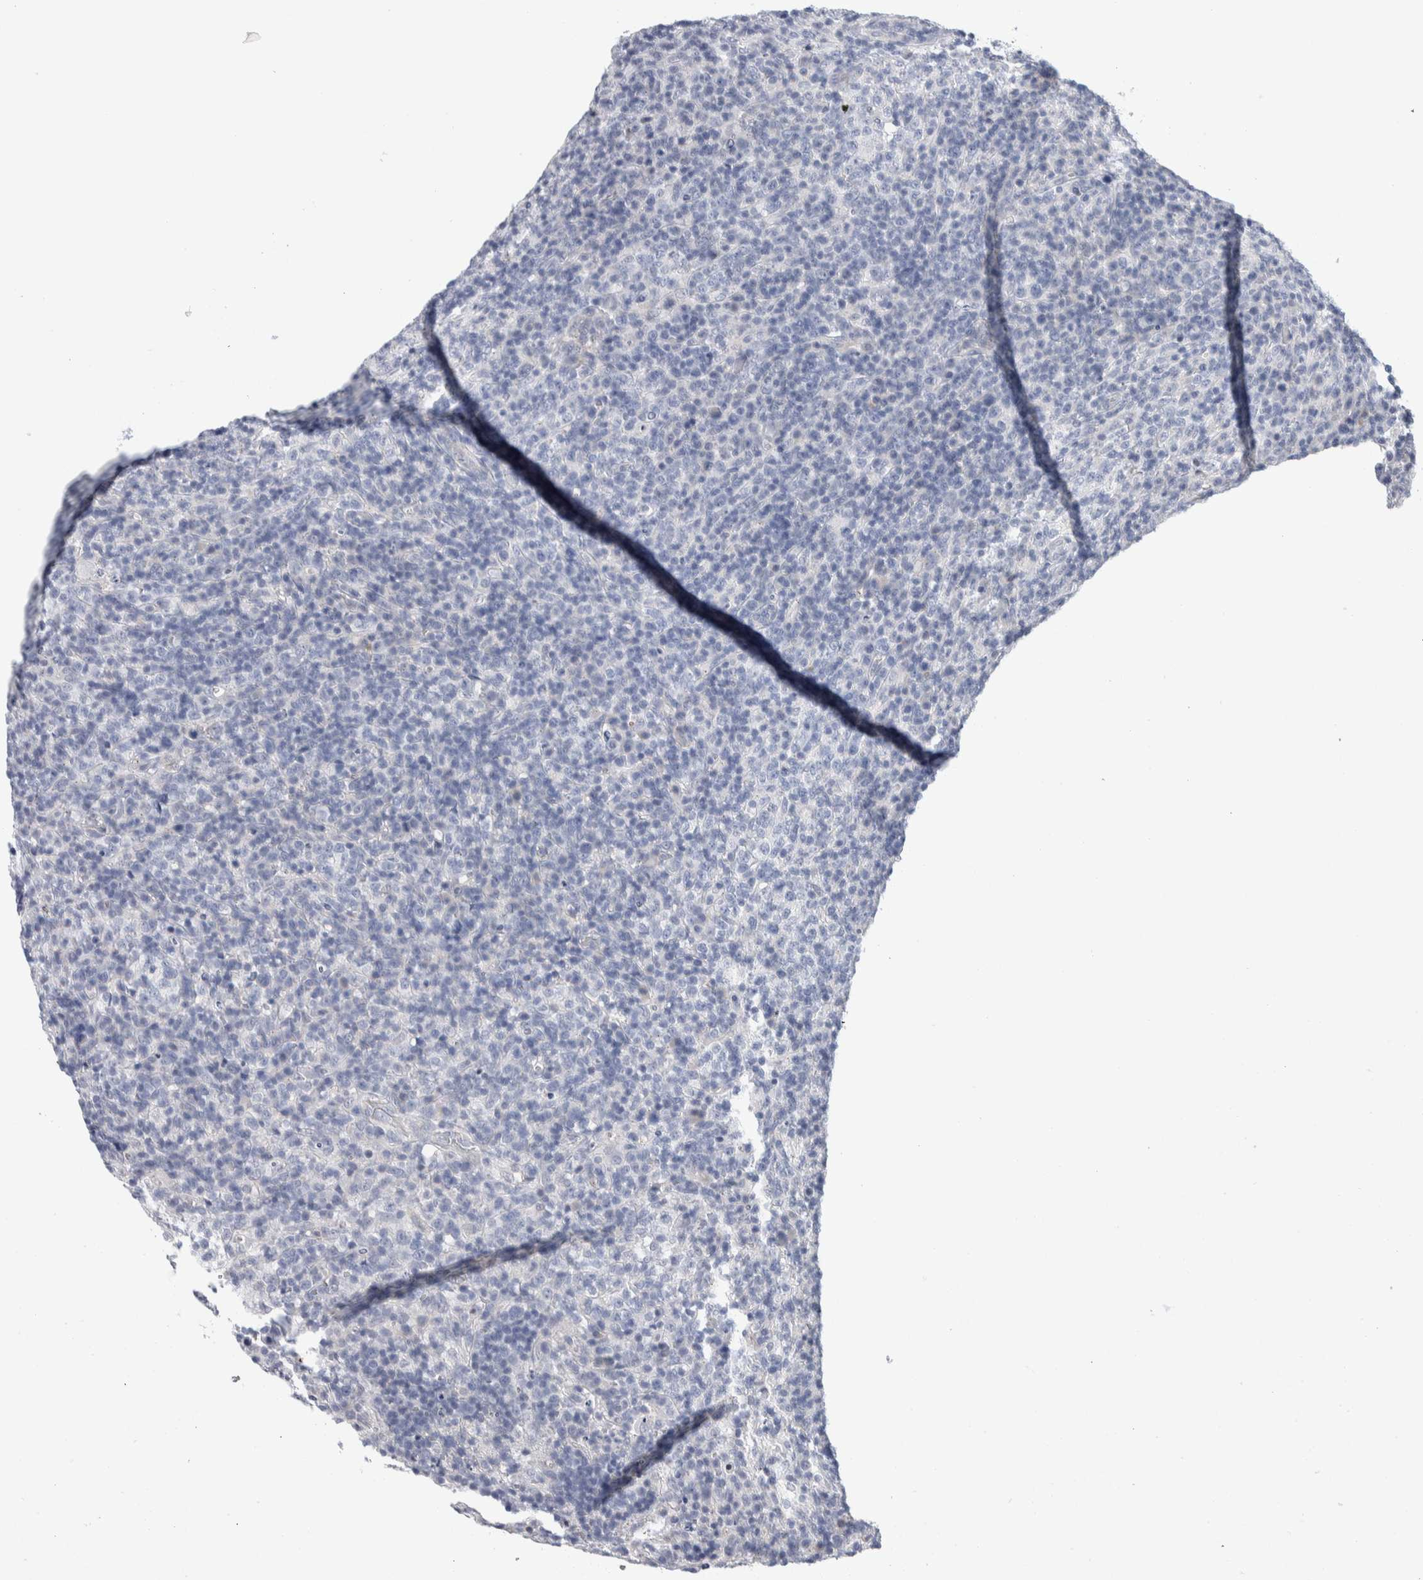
{"staining": {"intensity": "negative", "quantity": "none", "location": "none"}, "tissue": "lymphoma", "cell_type": "Tumor cells", "image_type": "cancer", "snomed": [{"axis": "morphology", "description": "Malignant lymphoma, non-Hodgkin's type, High grade"}, {"axis": "topography", "description": "Lymph node"}], "caption": "Tumor cells are negative for protein expression in human high-grade malignant lymphoma, non-Hodgkin's type. Nuclei are stained in blue.", "gene": "SCN2A", "patient": {"sex": "female", "age": 76}}